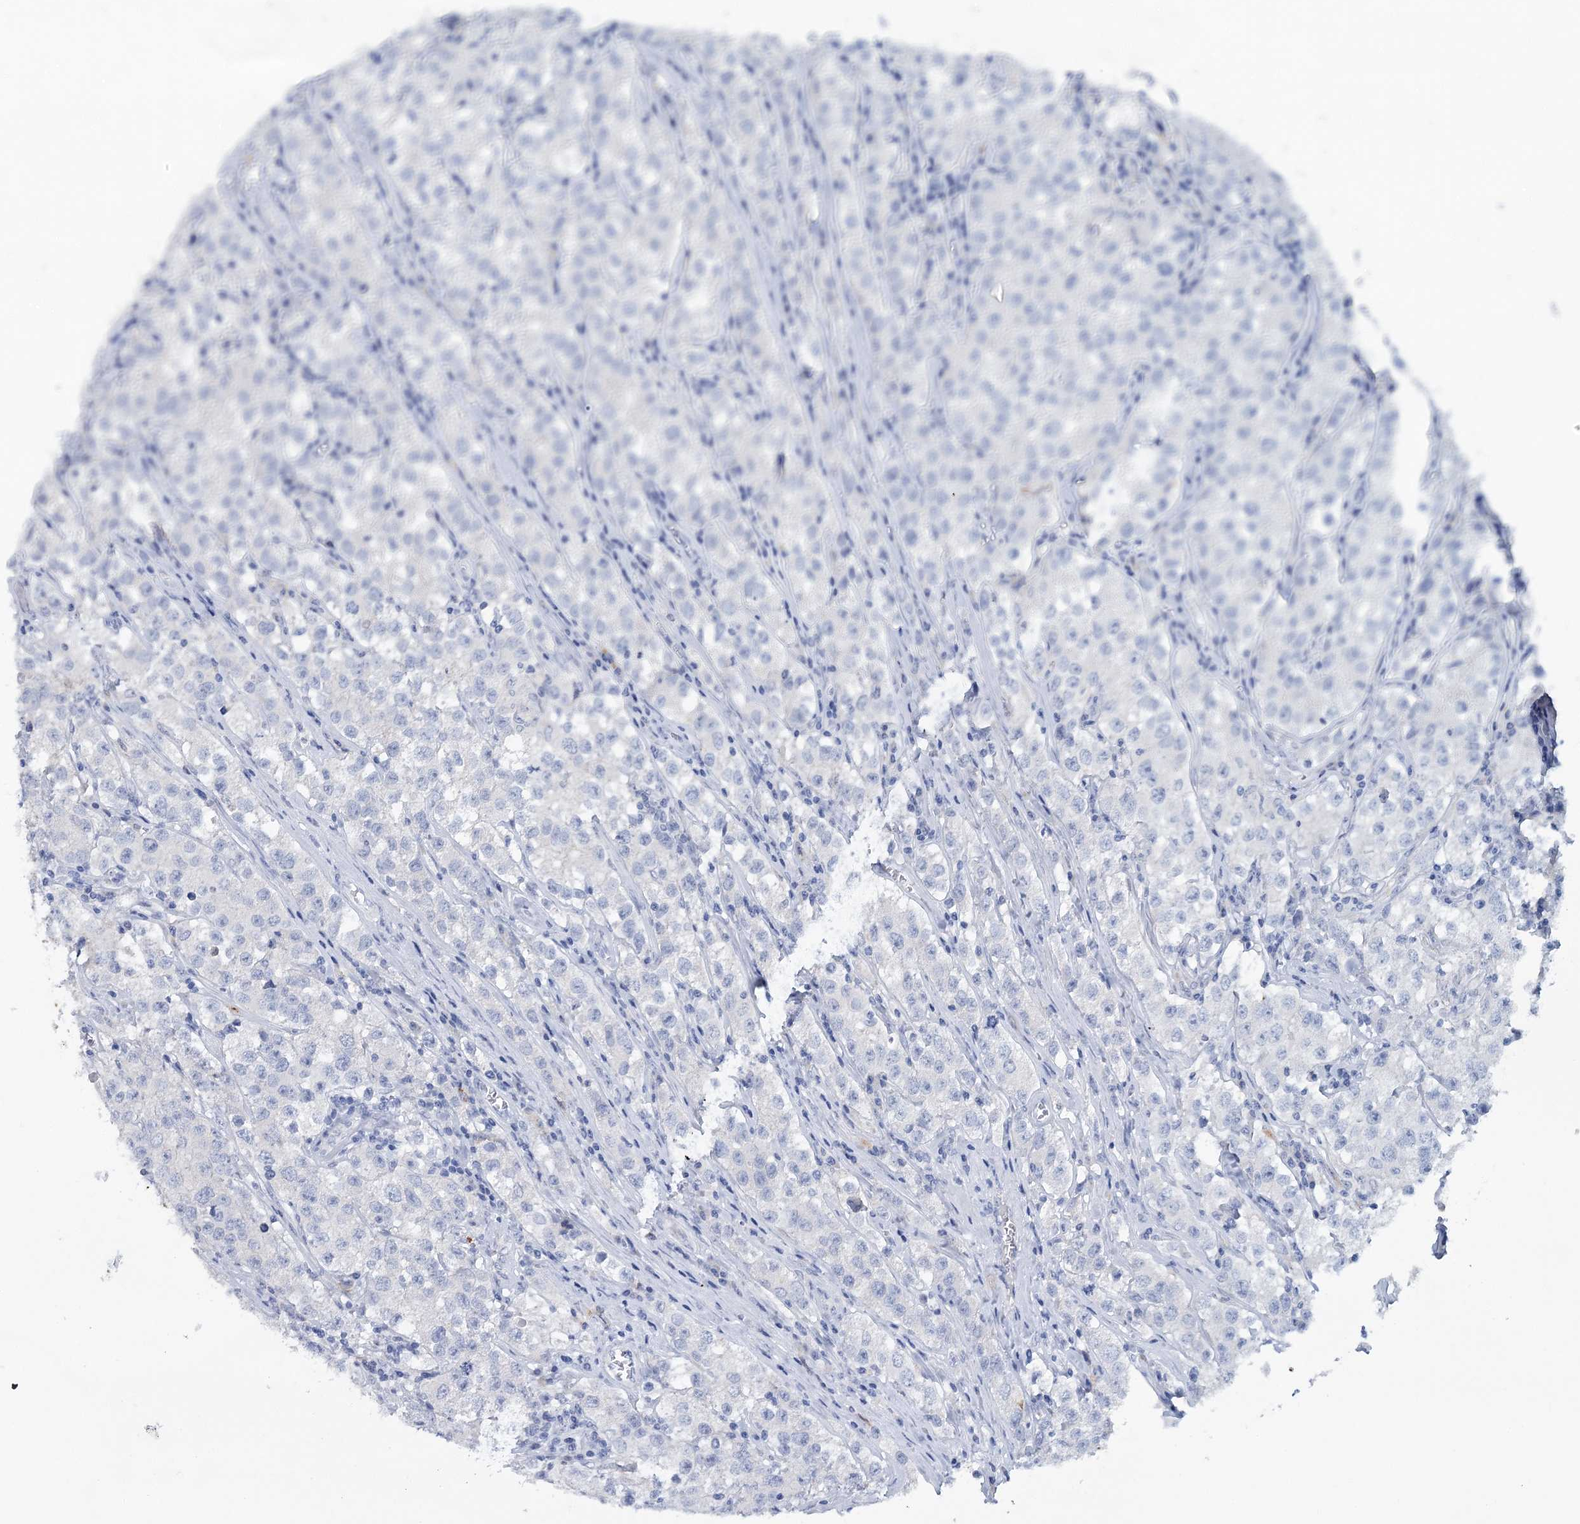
{"staining": {"intensity": "negative", "quantity": "none", "location": "none"}, "tissue": "testis cancer", "cell_type": "Tumor cells", "image_type": "cancer", "snomed": [{"axis": "morphology", "description": "Seminoma, NOS"}, {"axis": "morphology", "description": "Carcinoma, Embryonal, NOS"}, {"axis": "topography", "description": "Testis"}], "caption": "A high-resolution image shows IHC staining of testis seminoma, which displays no significant expression in tumor cells.", "gene": "METTL7B", "patient": {"sex": "male", "age": 43}}